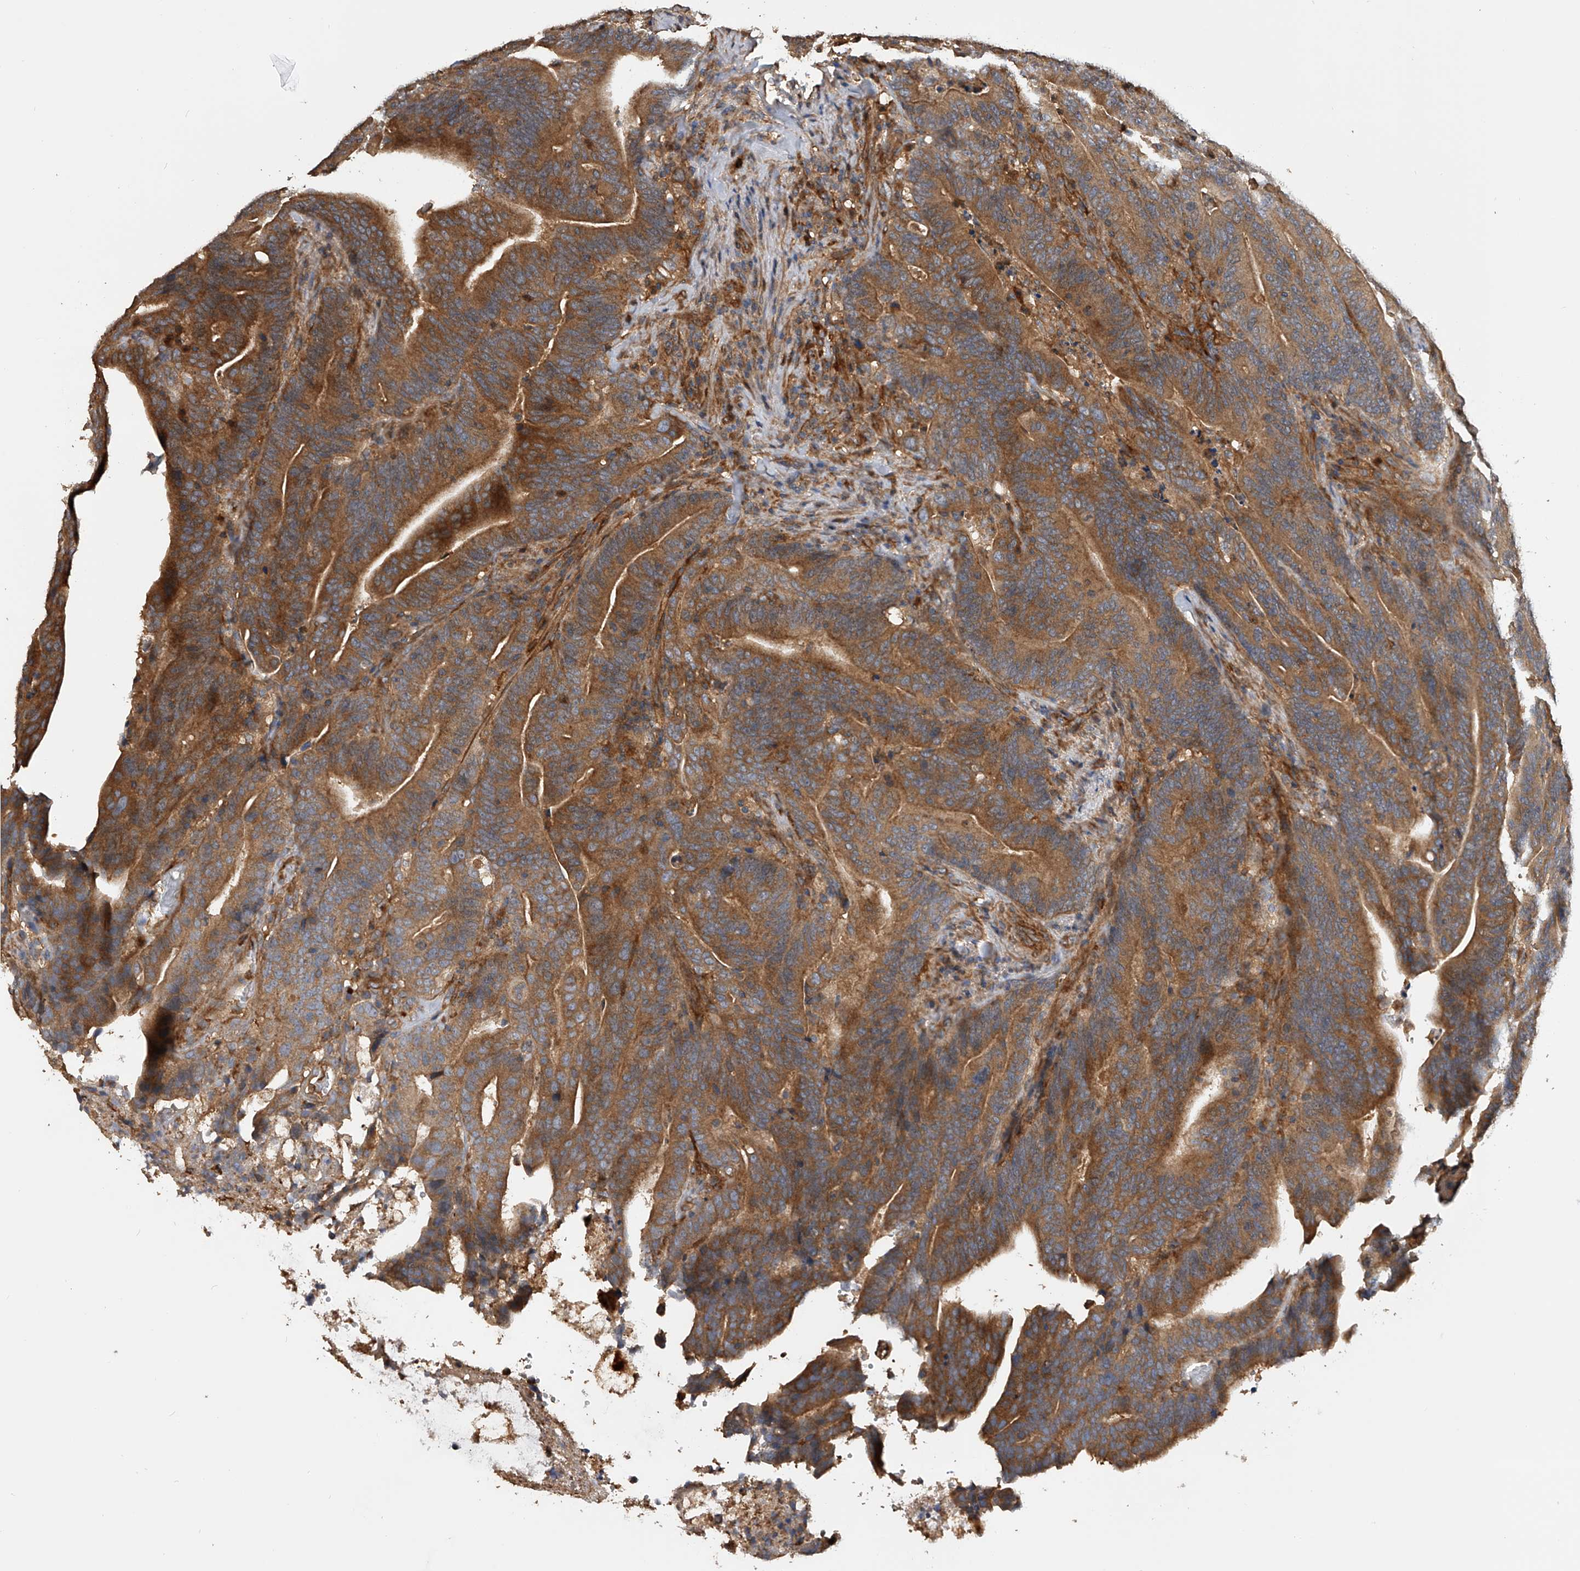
{"staining": {"intensity": "moderate", "quantity": ">75%", "location": "cytoplasmic/membranous"}, "tissue": "colorectal cancer", "cell_type": "Tumor cells", "image_type": "cancer", "snomed": [{"axis": "morphology", "description": "Adenocarcinoma, NOS"}, {"axis": "topography", "description": "Colon"}], "caption": "Immunohistochemistry image of colorectal cancer stained for a protein (brown), which reveals medium levels of moderate cytoplasmic/membranous staining in approximately >75% of tumor cells.", "gene": "PTPRA", "patient": {"sex": "female", "age": 66}}